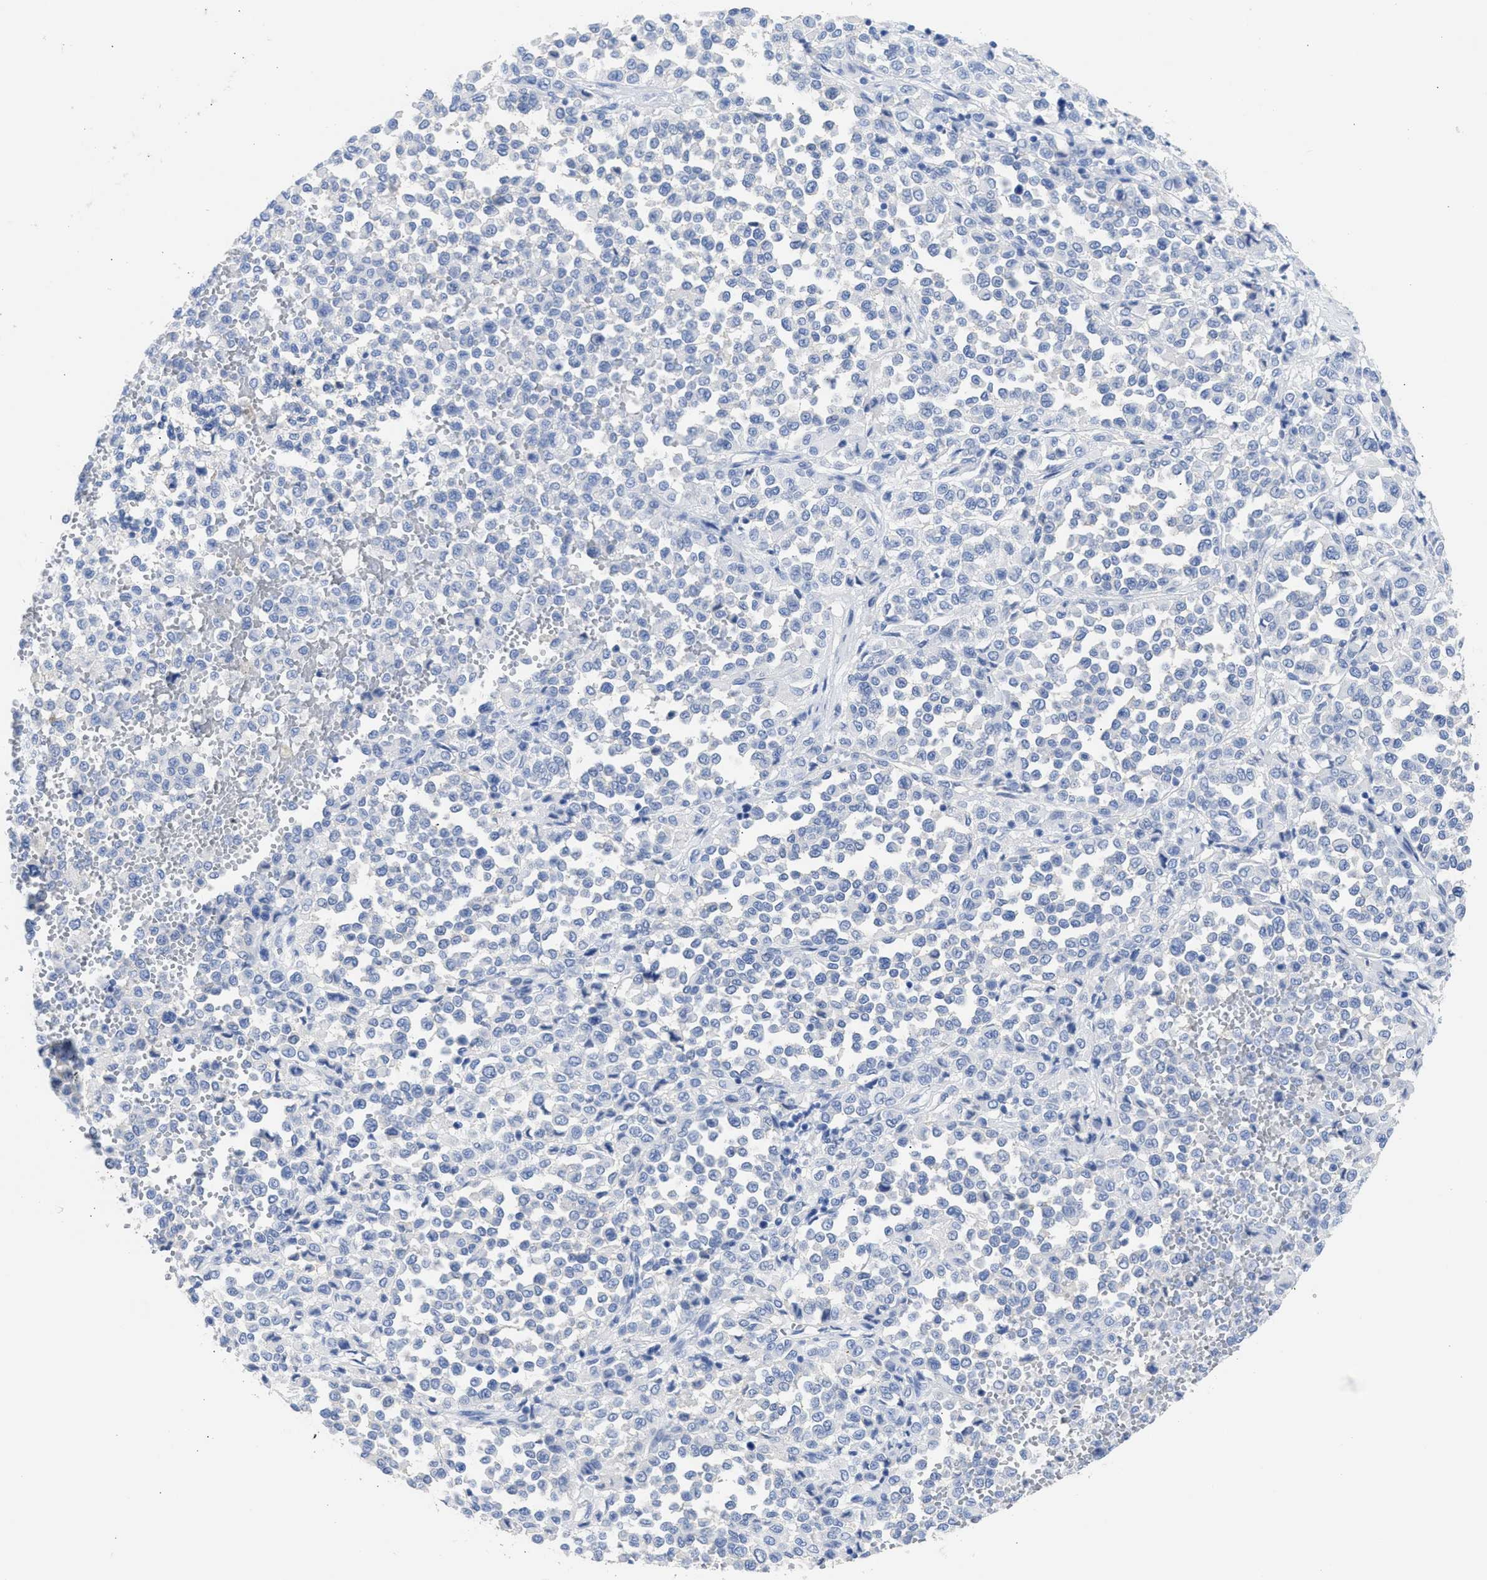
{"staining": {"intensity": "negative", "quantity": "none", "location": "none"}, "tissue": "melanoma", "cell_type": "Tumor cells", "image_type": "cancer", "snomed": [{"axis": "morphology", "description": "Malignant melanoma, Metastatic site"}, {"axis": "topography", "description": "Pancreas"}], "caption": "Tumor cells are negative for brown protein staining in malignant melanoma (metastatic site).", "gene": "NCAM1", "patient": {"sex": "female", "age": 30}}